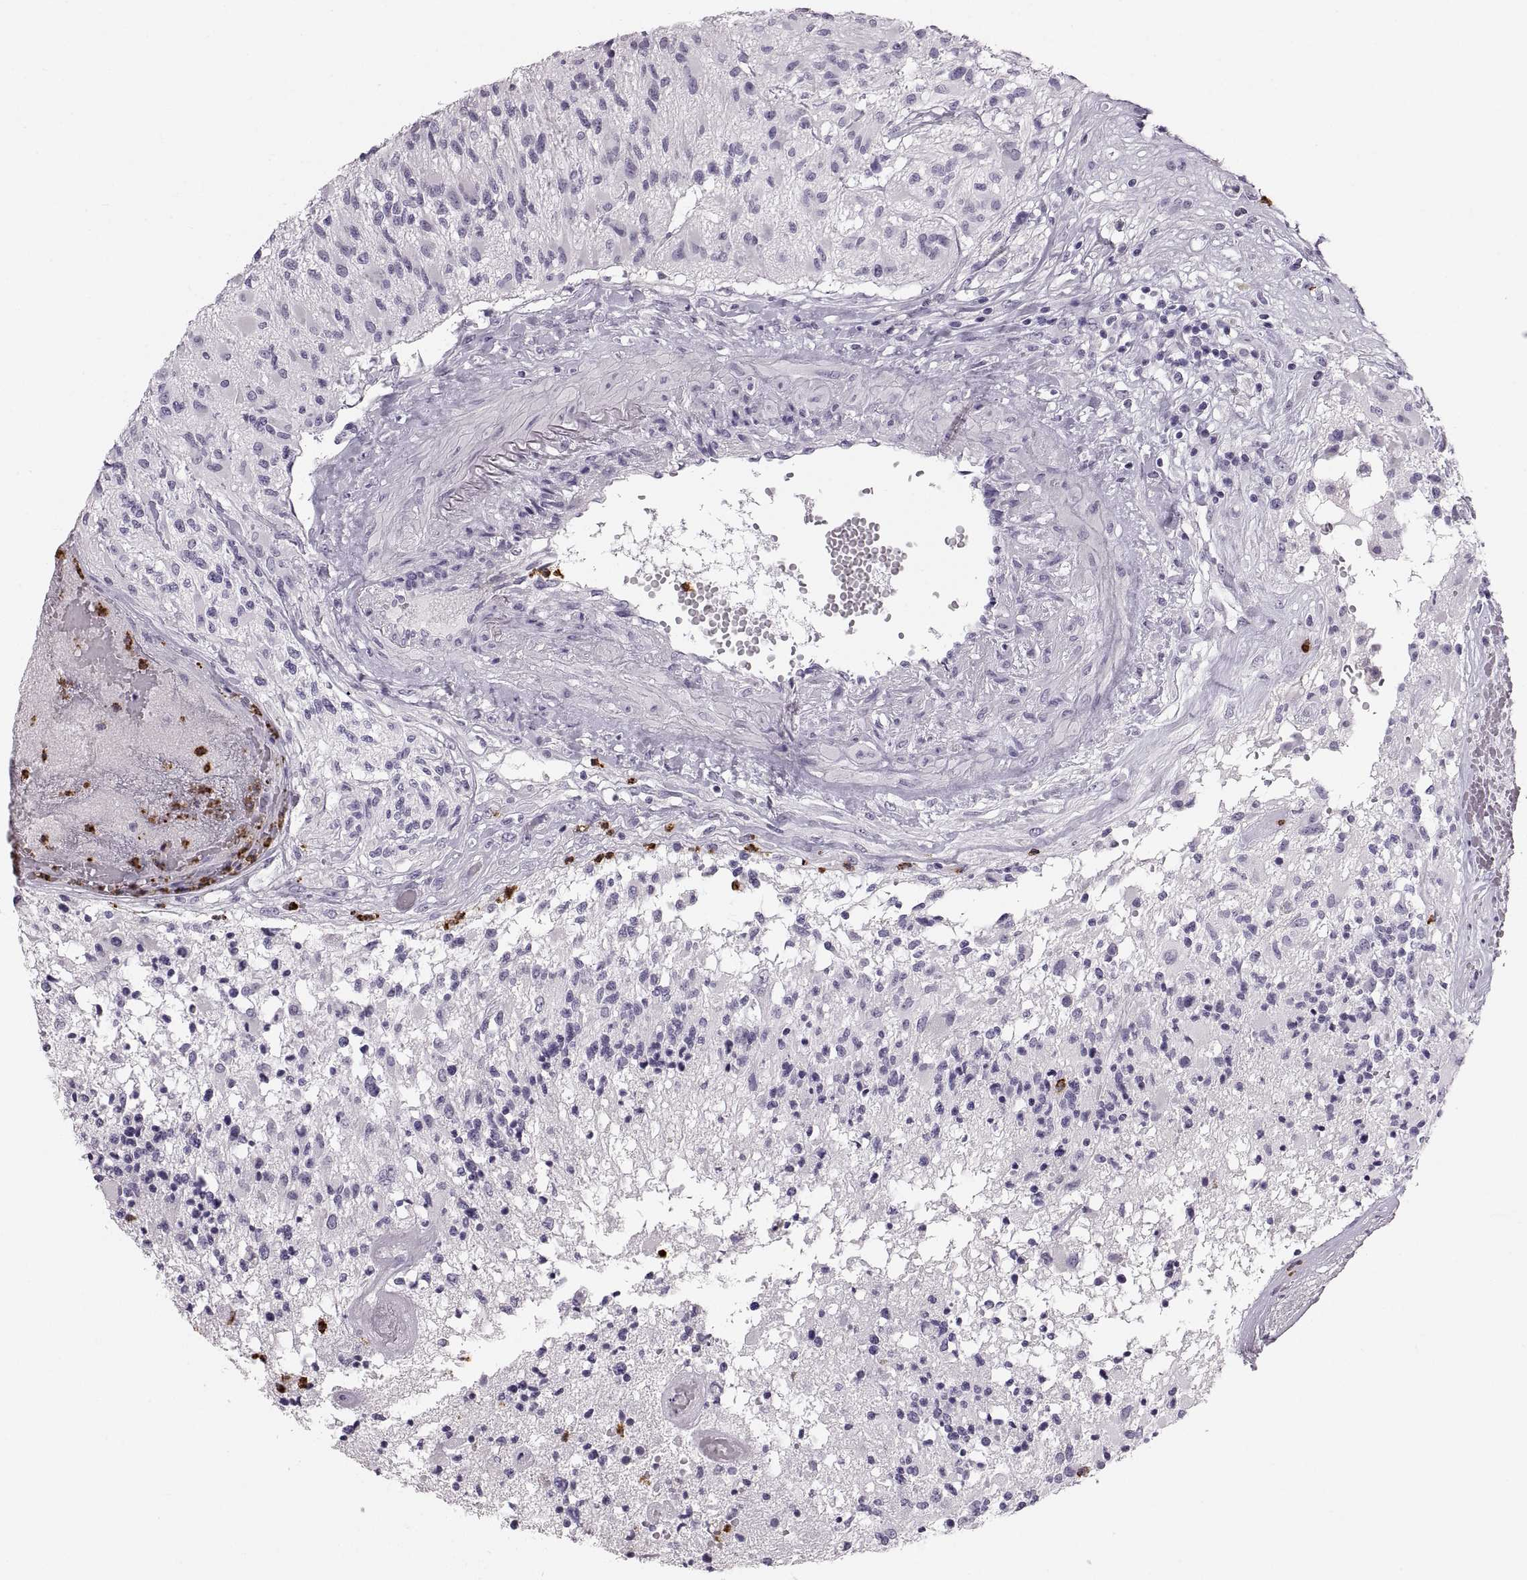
{"staining": {"intensity": "negative", "quantity": "none", "location": "none"}, "tissue": "glioma", "cell_type": "Tumor cells", "image_type": "cancer", "snomed": [{"axis": "morphology", "description": "Glioma, malignant, High grade"}, {"axis": "topography", "description": "Brain"}], "caption": "Glioma was stained to show a protein in brown. There is no significant staining in tumor cells. (DAB (3,3'-diaminobenzidine) immunohistochemistry visualized using brightfield microscopy, high magnification).", "gene": "MILR1", "patient": {"sex": "female", "age": 63}}